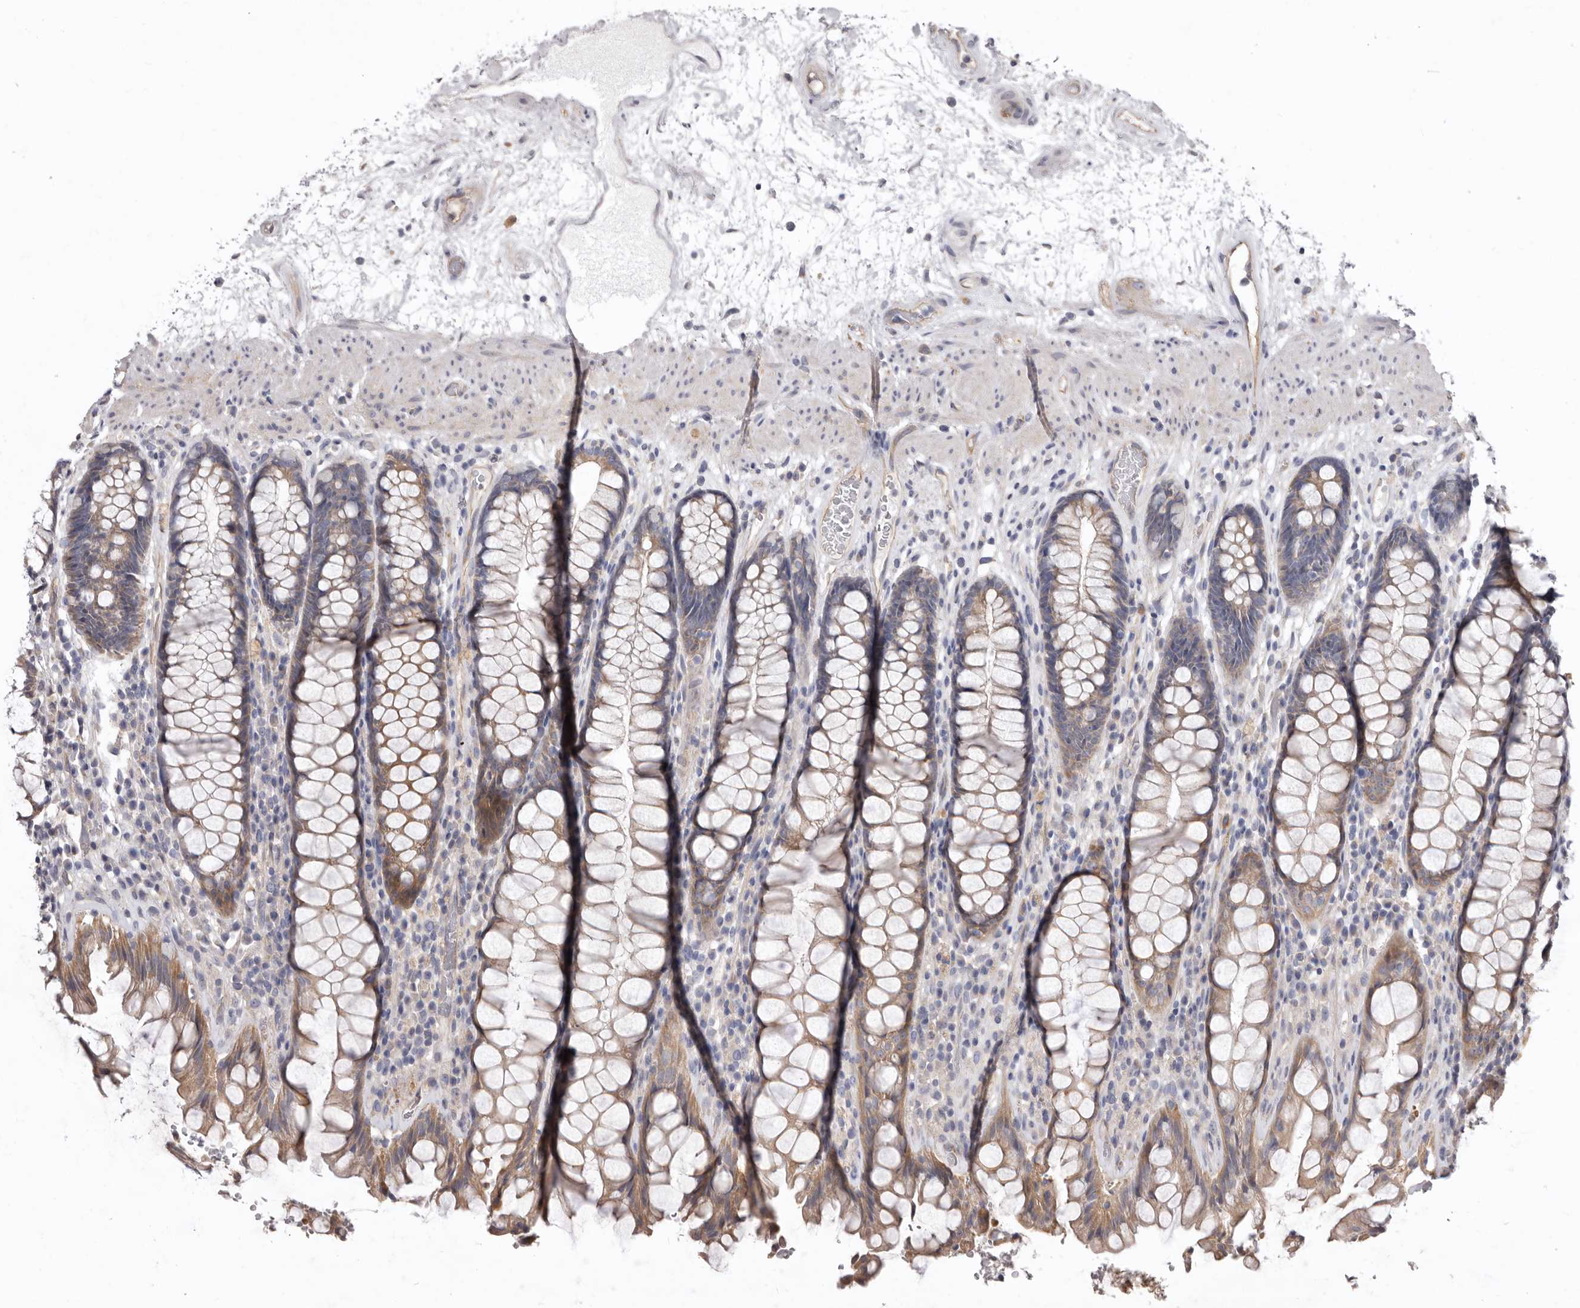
{"staining": {"intensity": "moderate", "quantity": ">75%", "location": "cytoplasmic/membranous"}, "tissue": "rectum", "cell_type": "Glandular cells", "image_type": "normal", "snomed": [{"axis": "morphology", "description": "Normal tissue, NOS"}, {"axis": "topography", "description": "Rectum"}], "caption": "A brown stain shows moderate cytoplasmic/membranous staining of a protein in glandular cells of normal human rectum.", "gene": "FMO2", "patient": {"sex": "male", "age": 64}}